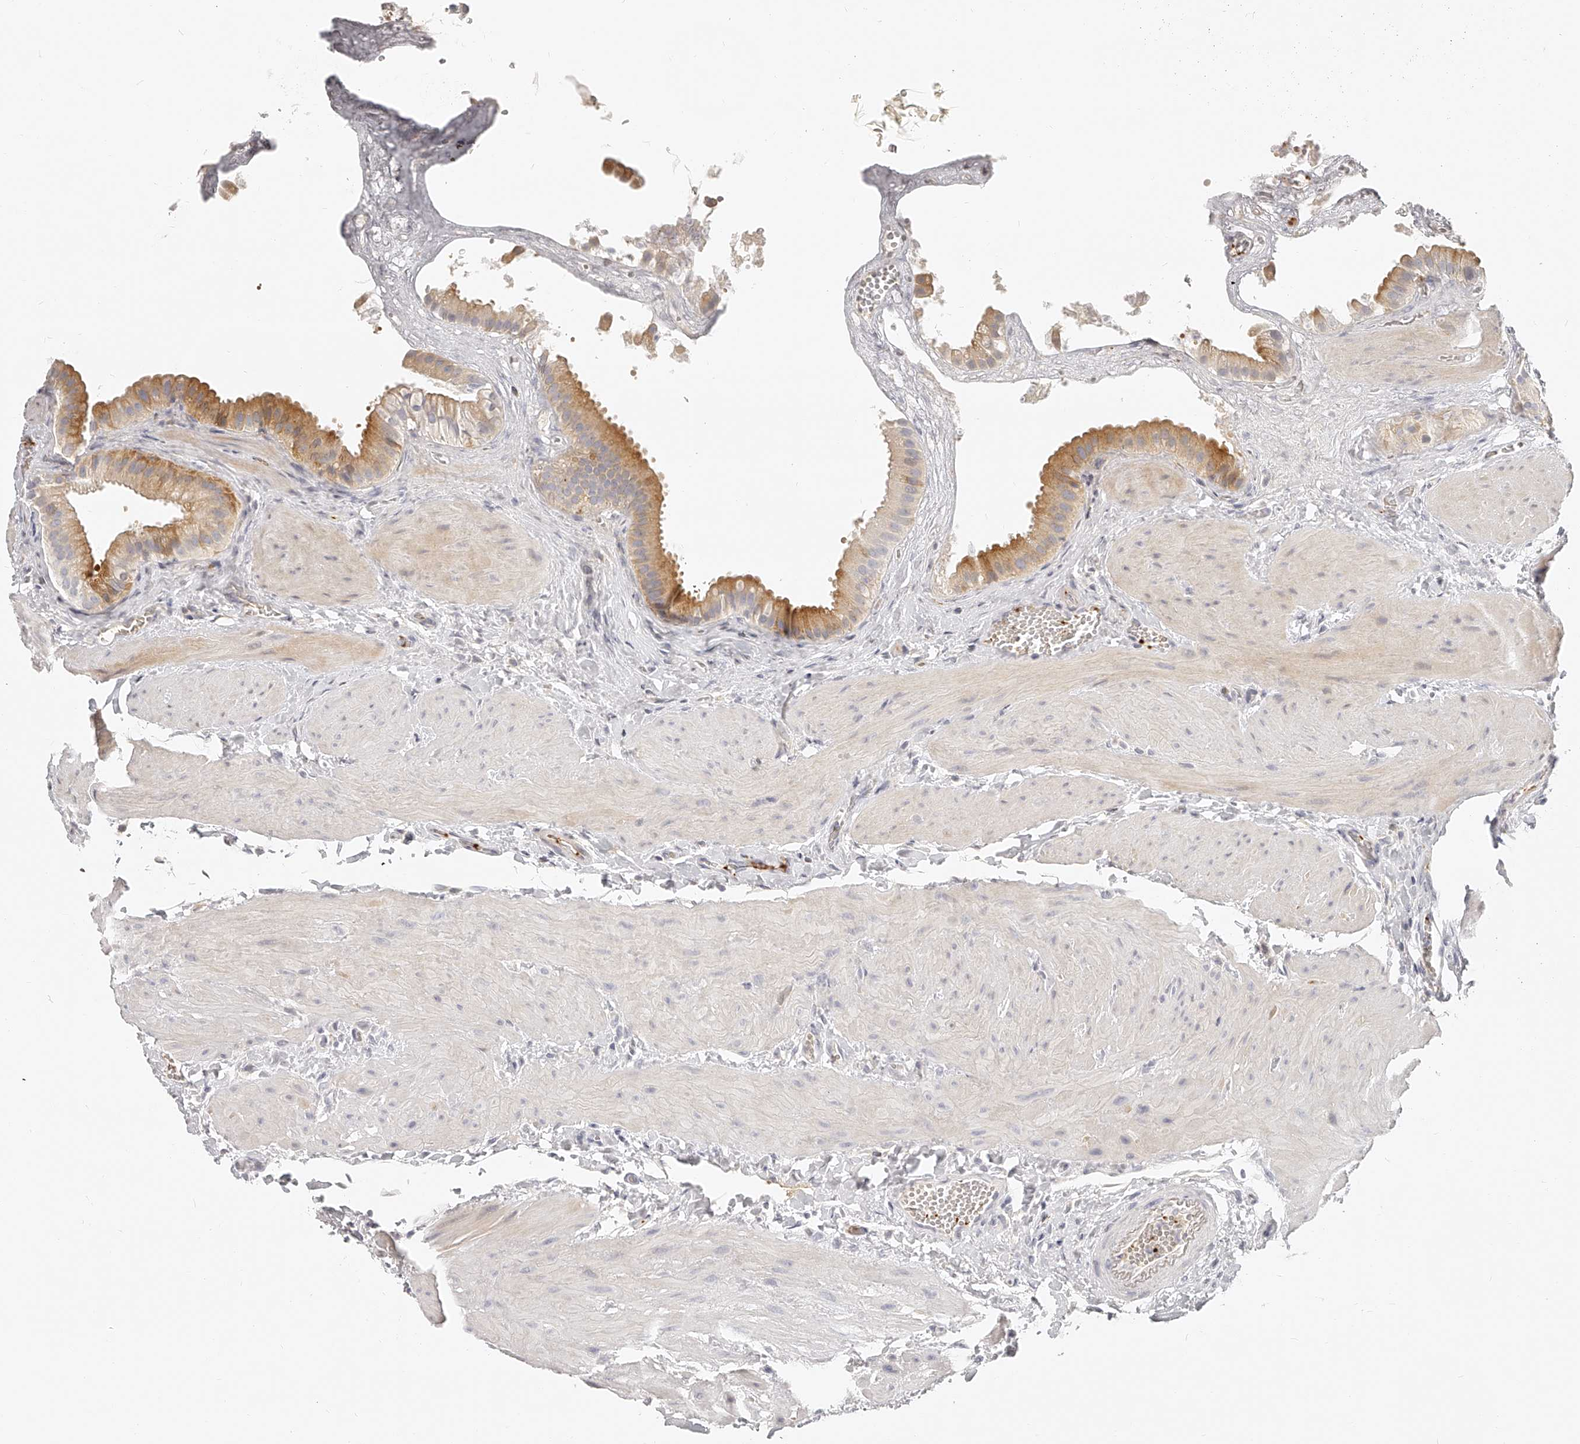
{"staining": {"intensity": "moderate", "quantity": "25%-75%", "location": "cytoplasmic/membranous"}, "tissue": "gallbladder", "cell_type": "Glandular cells", "image_type": "normal", "snomed": [{"axis": "morphology", "description": "Normal tissue, NOS"}, {"axis": "topography", "description": "Gallbladder"}], "caption": "Glandular cells show medium levels of moderate cytoplasmic/membranous positivity in about 25%-75% of cells in unremarkable human gallbladder.", "gene": "ITGB3", "patient": {"sex": "male", "age": 55}}